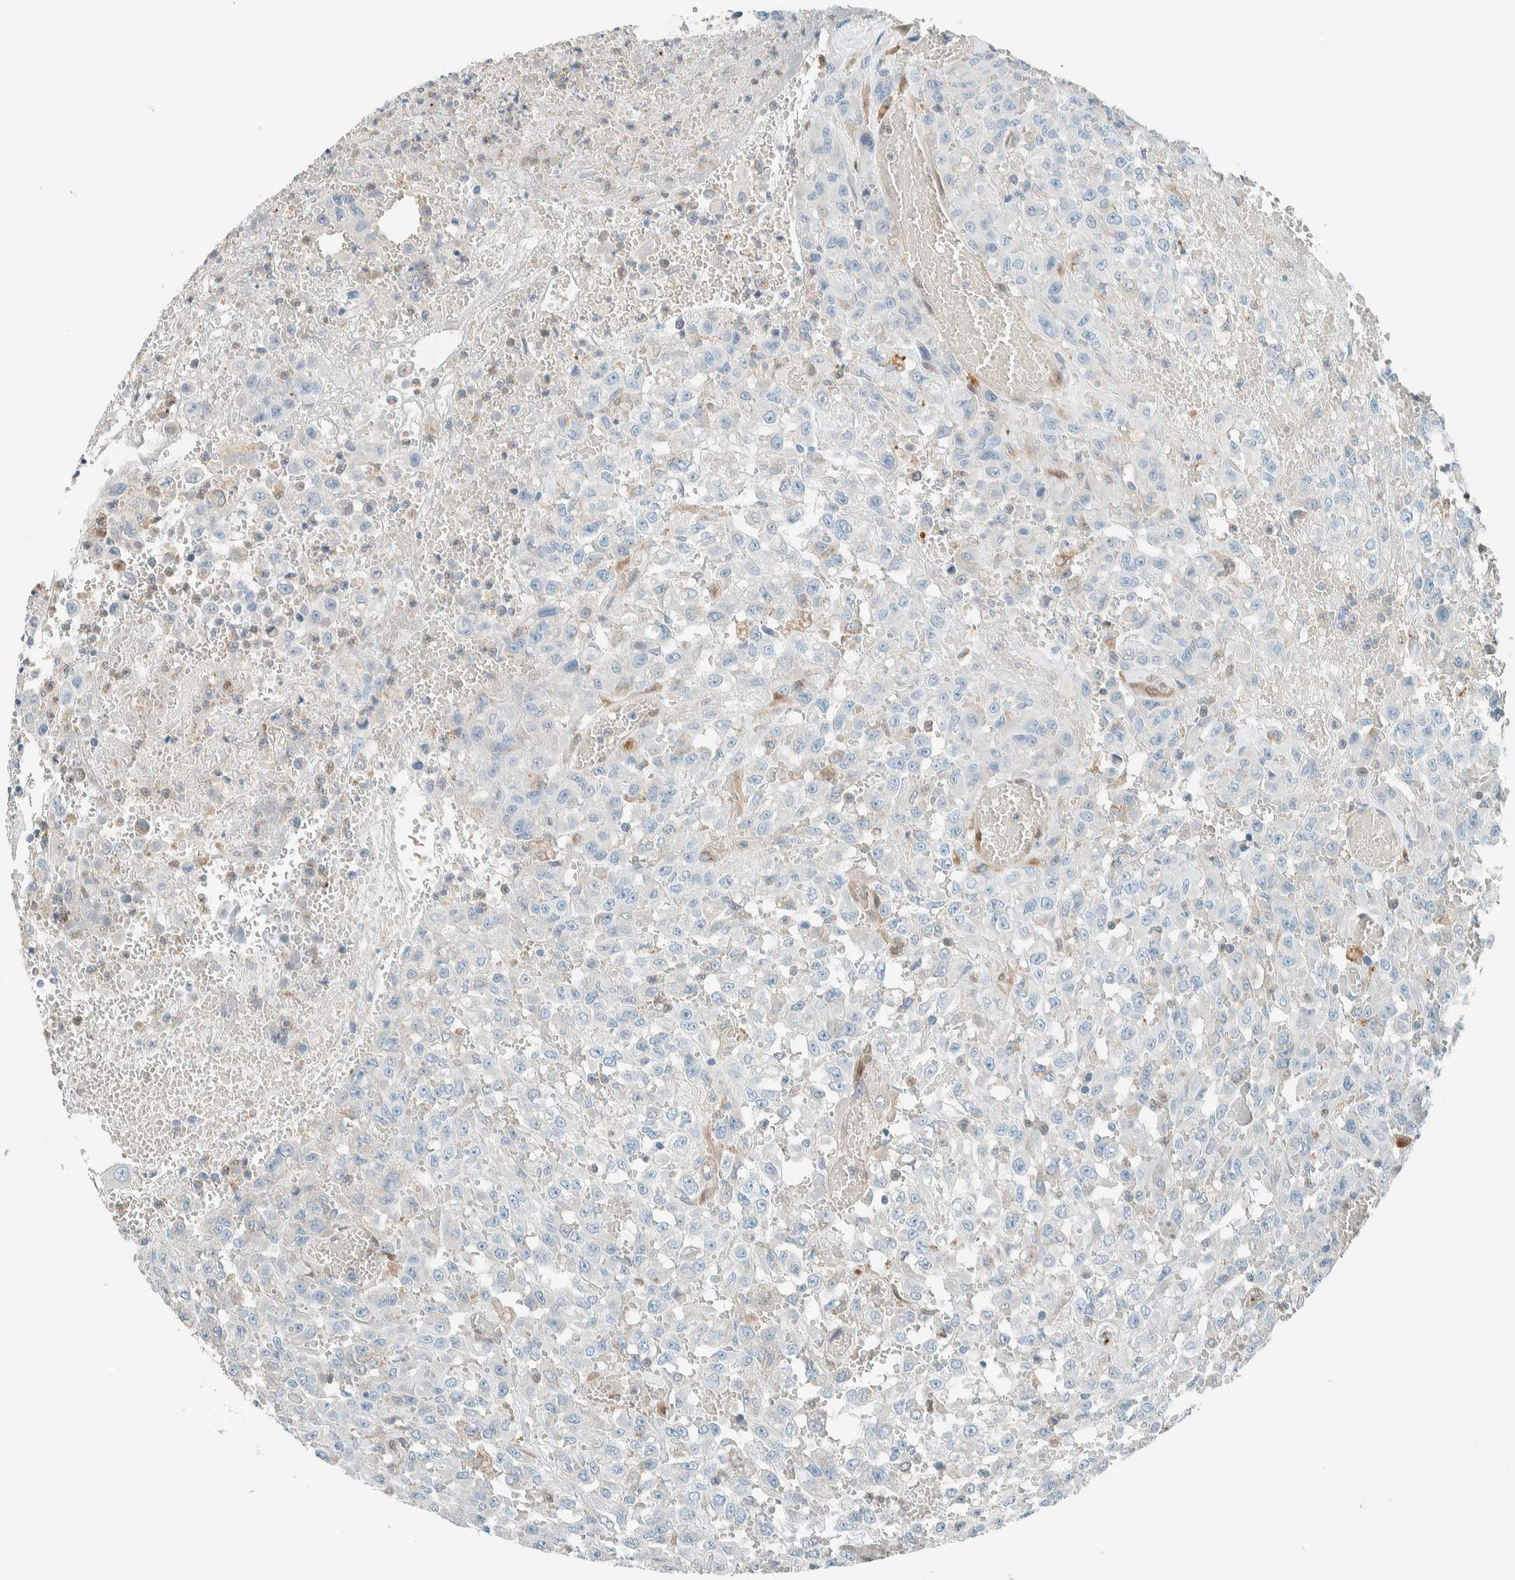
{"staining": {"intensity": "negative", "quantity": "none", "location": "none"}, "tissue": "urothelial cancer", "cell_type": "Tumor cells", "image_type": "cancer", "snomed": [{"axis": "morphology", "description": "Urothelial carcinoma, High grade"}, {"axis": "topography", "description": "Urinary bladder"}], "caption": "This is an immunohistochemistry (IHC) micrograph of high-grade urothelial carcinoma. There is no positivity in tumor cells.", "gene": "NXN", "patient": {"sex": "male", "age": 46}}